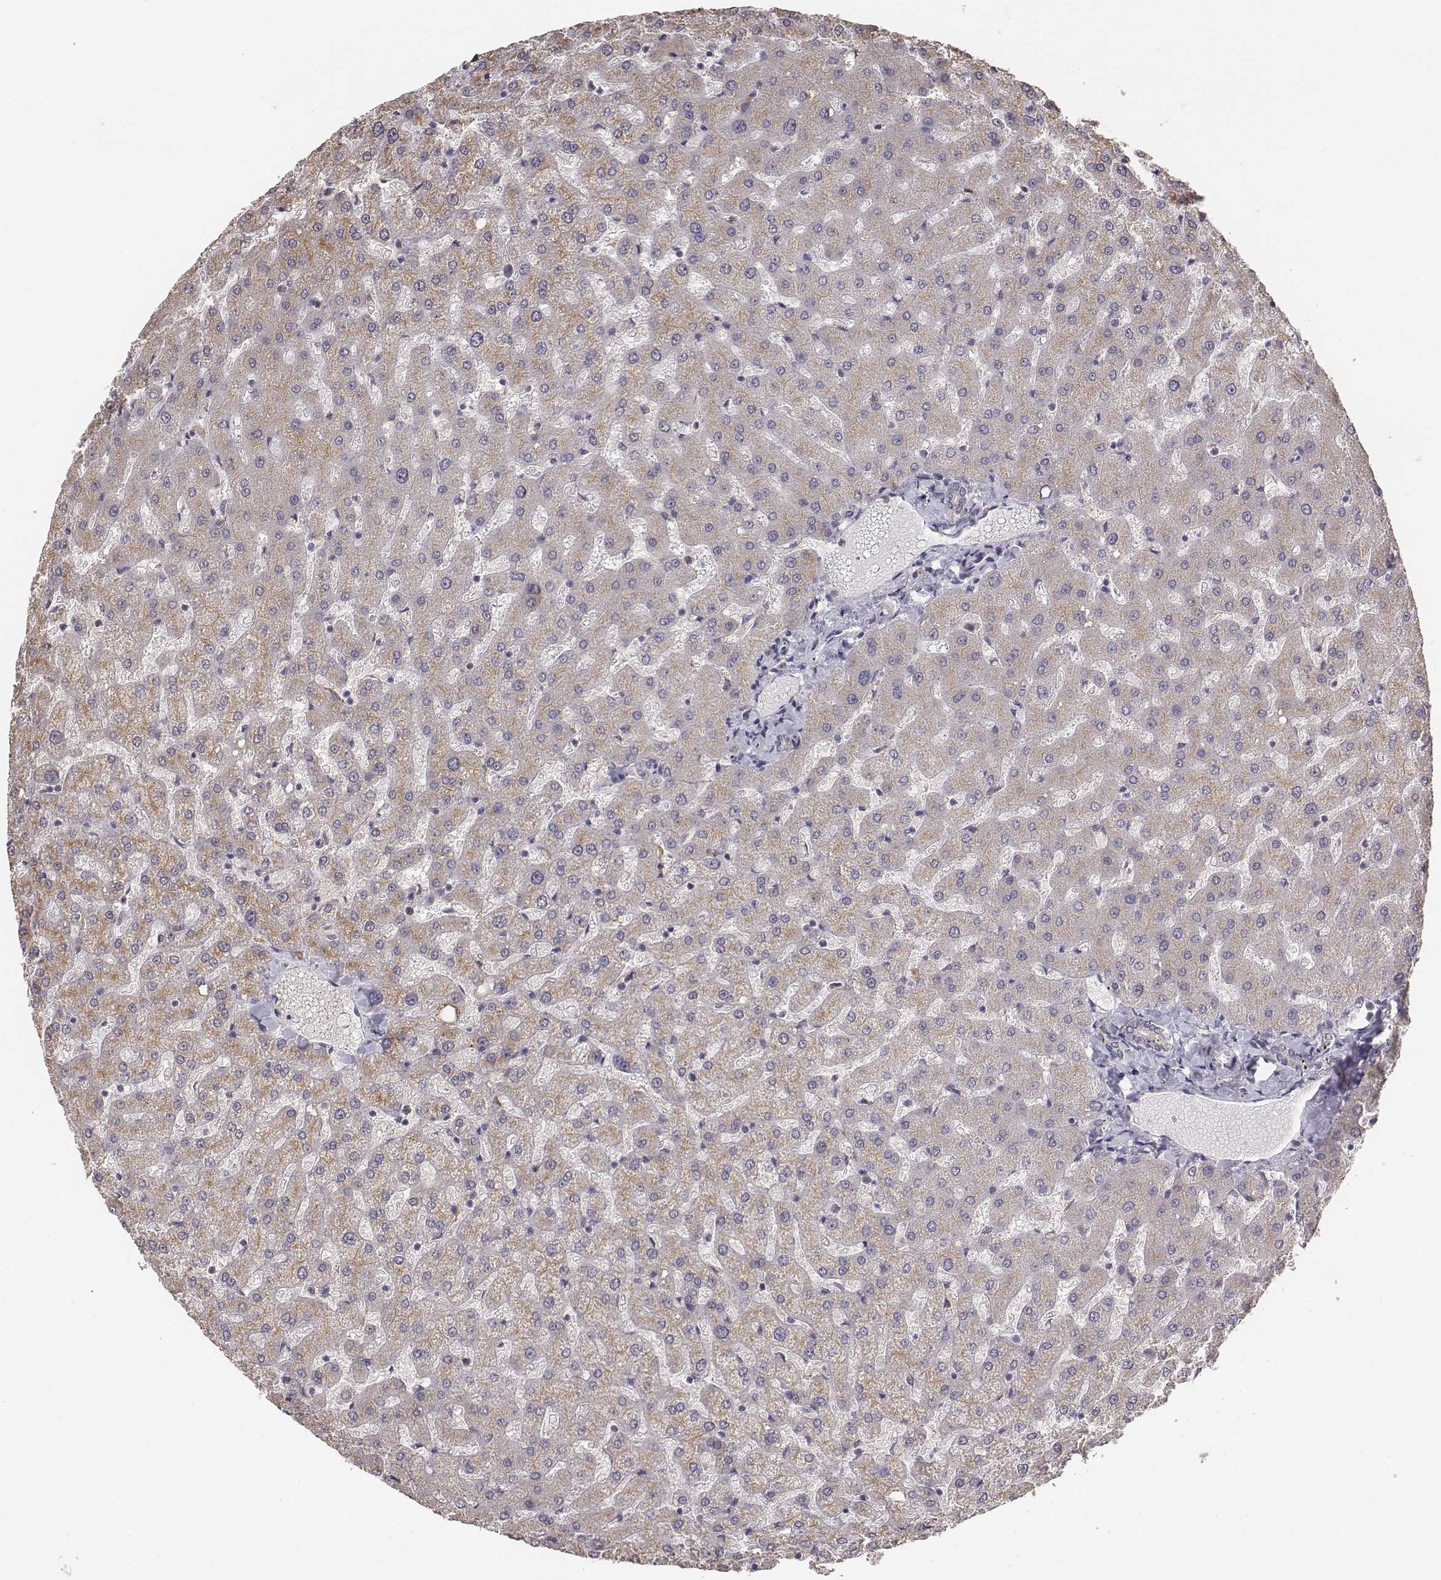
{"staining": {"intensity": "weak", "quantity": ">75%", "location": "cytoplasmic/membranous"}, "tissue": "liver", "cell_type": "Cholangiocytes", "image_type": "normal", "snomed": [{"axis": "morphology", "description": "Normal tissue, NOS"}, {"axis": "topography", "description": "Liver"}], "caption": "Brown immunohistochemical staining in benign human liver reveals weak cytoplasmic/membranous staining in about >75% of cholangiocytes.", "gene": "AP1B1", "patient": {"sex": "female", "age": 50}}